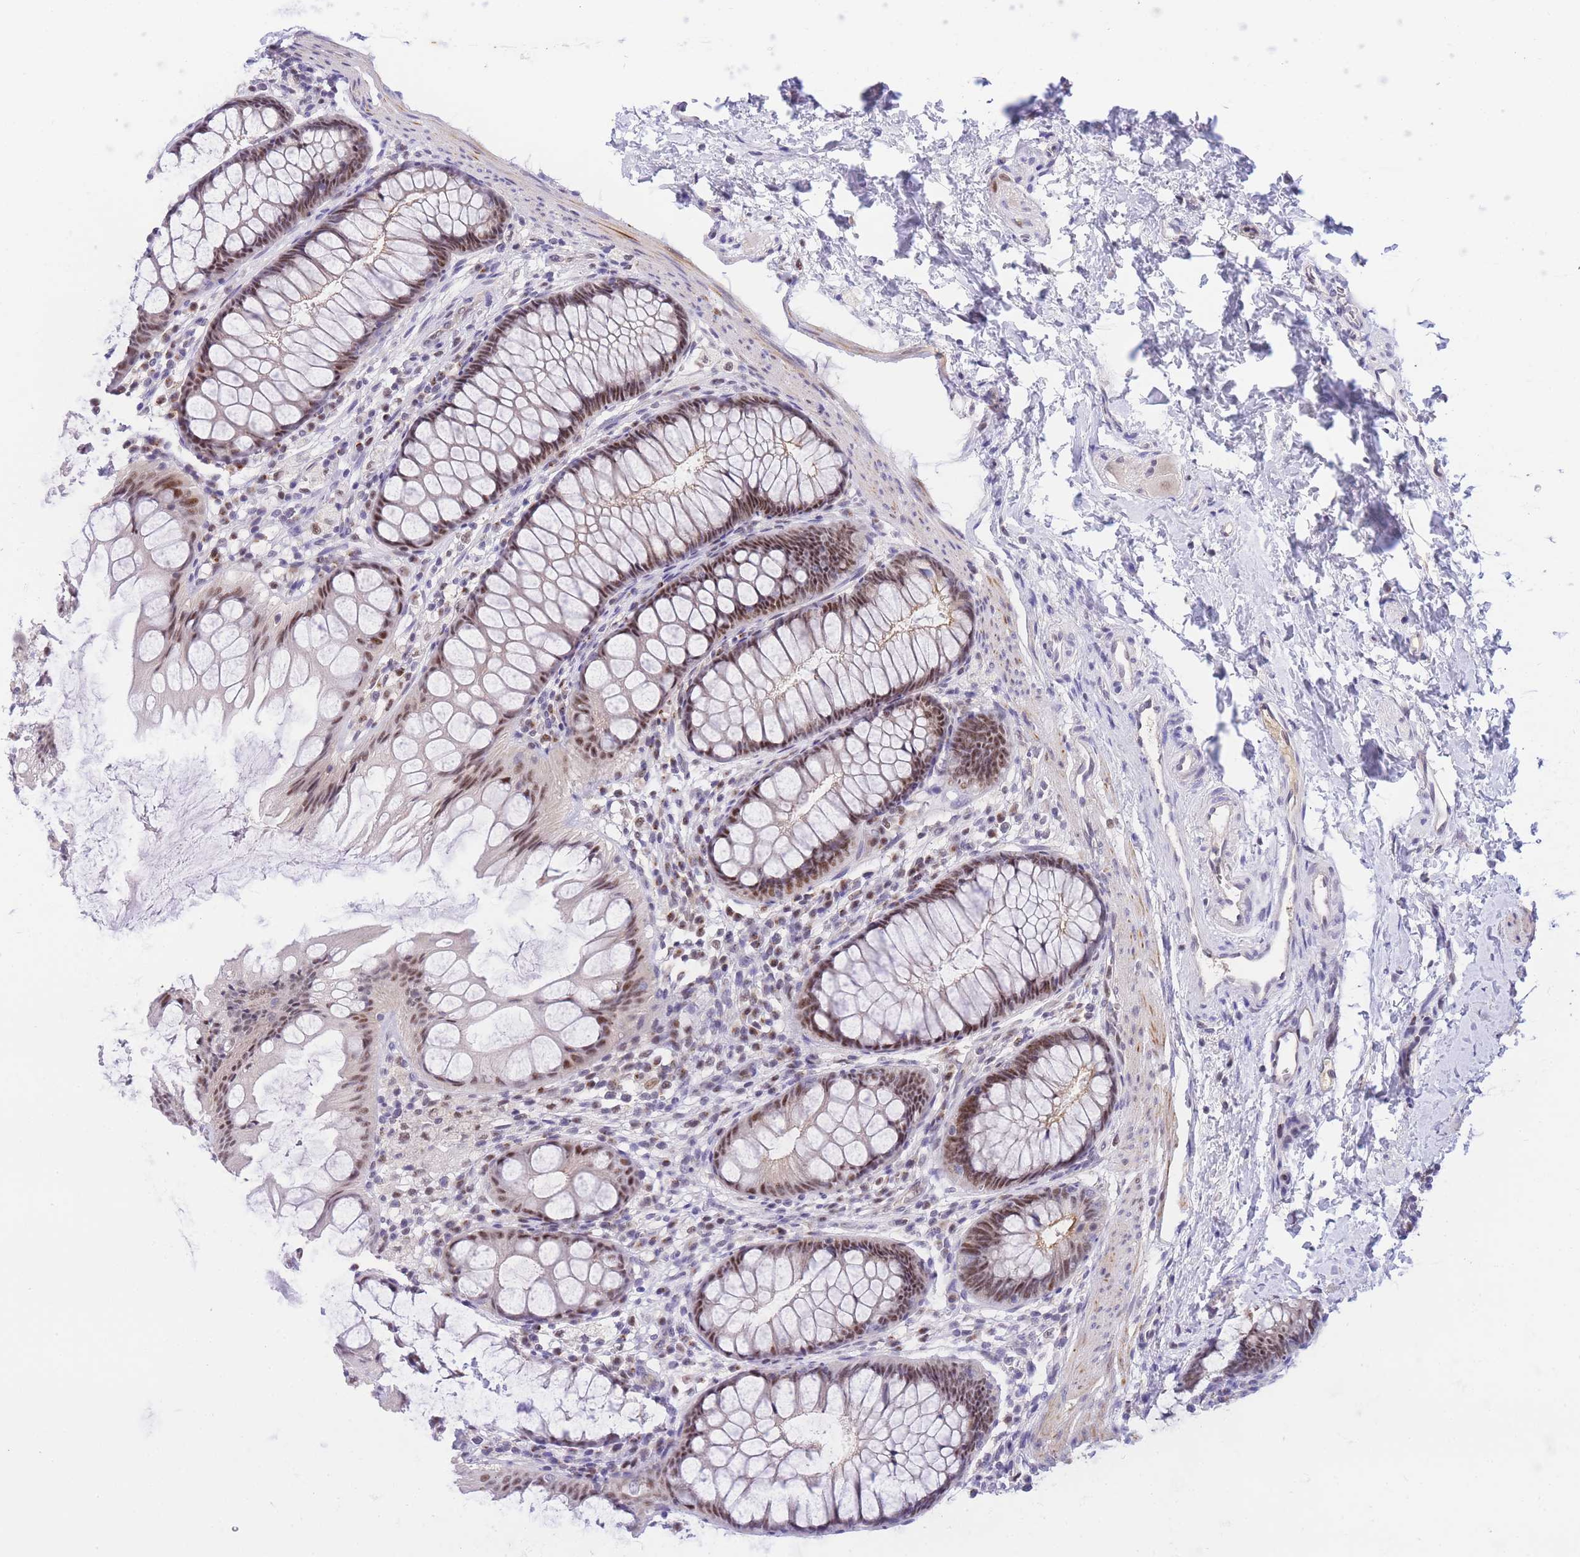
{"staining": {"intensity": "negative", "quantity": "none", "location": "none"}, "tissue": "colon", "cell_type": "Endothelial cells", "image_type": "normal", "snomed": [{"axis": "morphology", "description": "Normal tissue, NOS"}, {"axis": "topography", "description": "Colon"}], "caption": "Immunohistochemical staining of unremarkable human colon displays no significant positivity in endothelial cells.", "gene": "SLC35F2", "patient": {"sex": "female", "age": 62}}